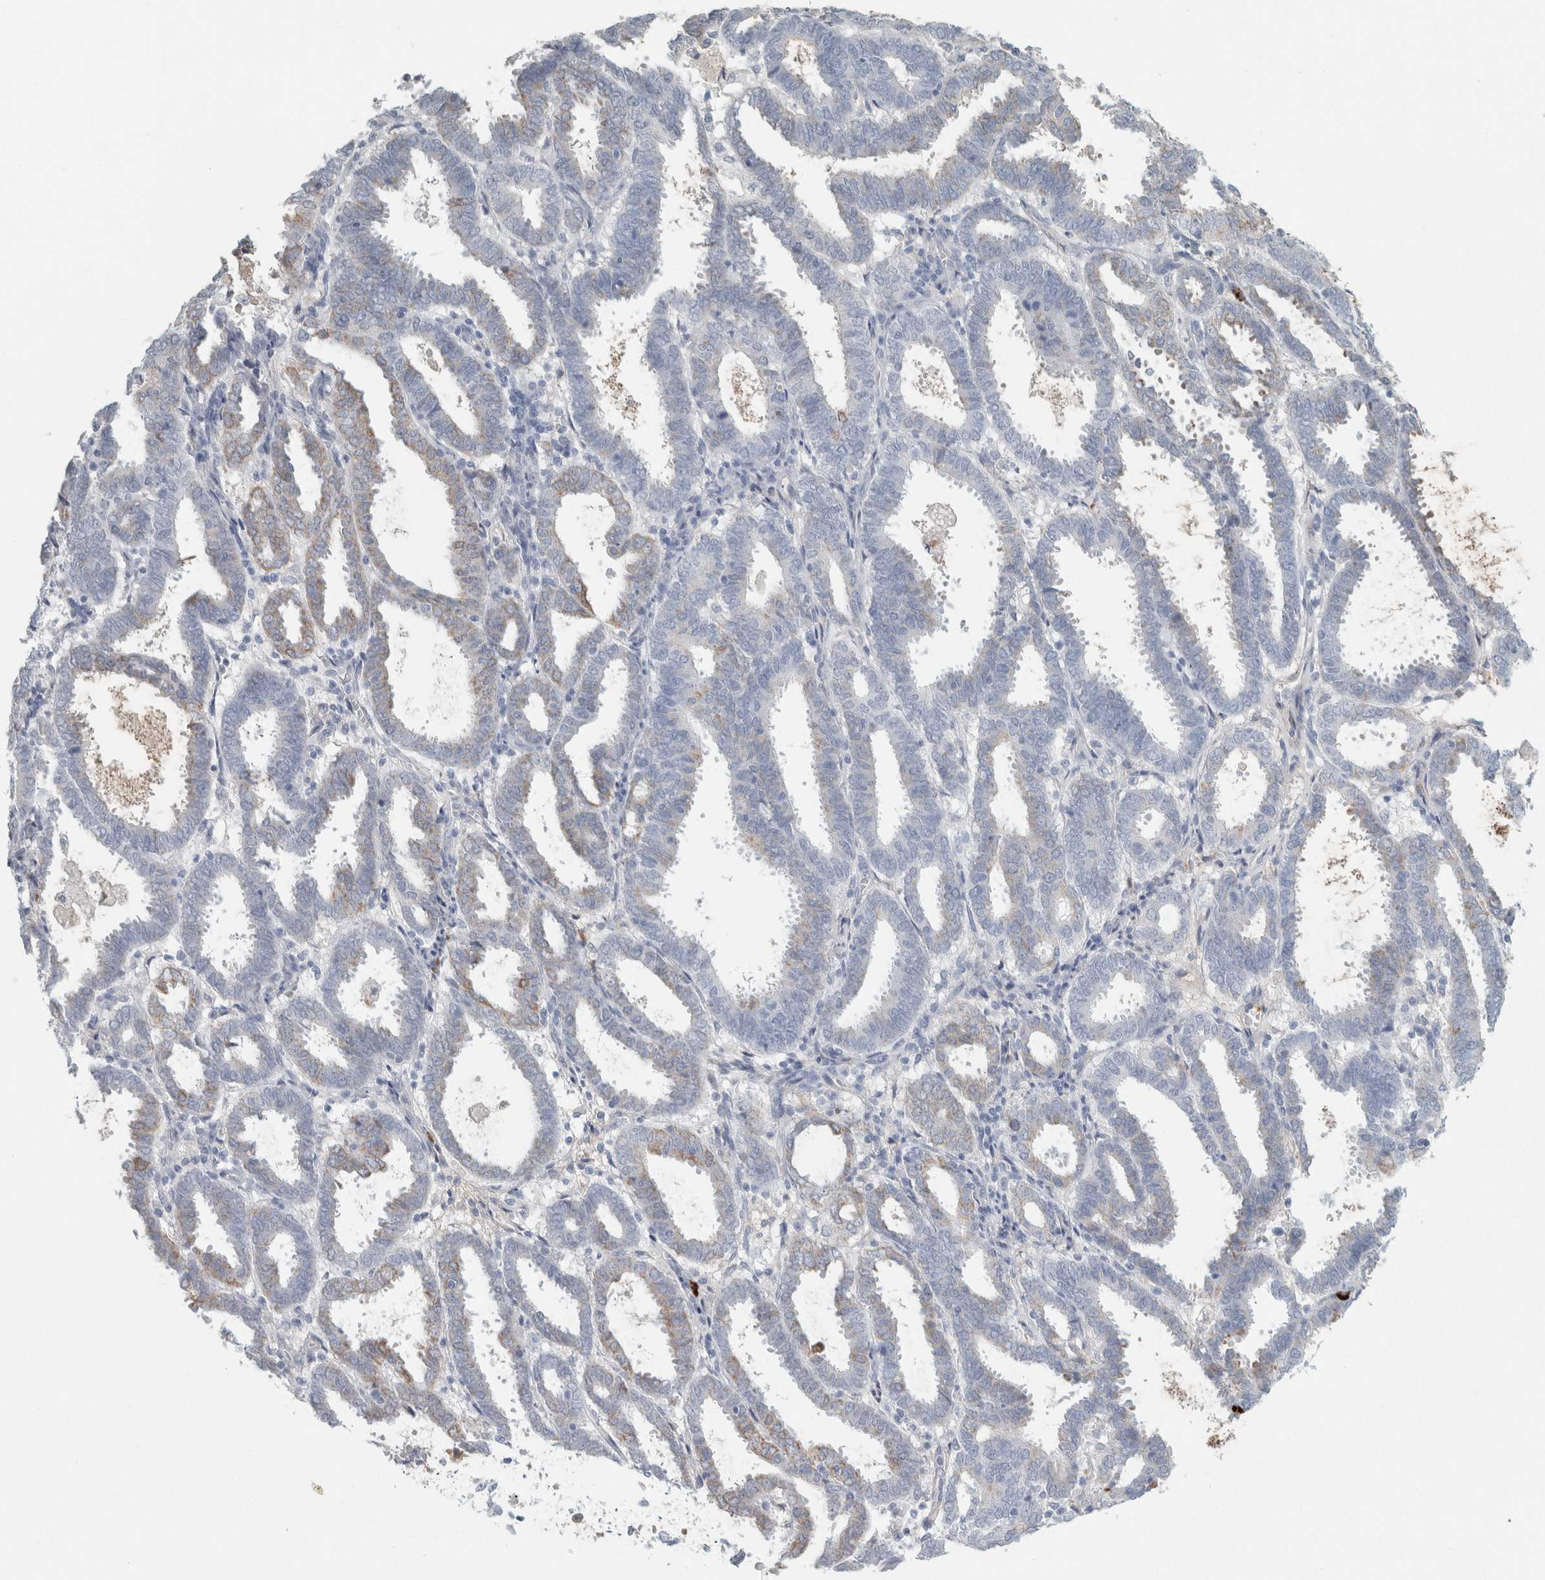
{"staining": {"intensity": "weak", "quantity": "<25%", "location": "cytoplasmic/membranous"}, "tissue": "endometrial cancer", "cell_type": "Tumor cells", "image_type": "cancer", "snomed": [{"axis": "morphology", "description": "Adenocarcinoma, NOS"}, {"axis": "topography", "description": "Uterus"}], "caption": "A photomicrograph of endometrial cancer (adenocarcinoma) stained for a protein reveals no brown staining in tumor cells.", "gene": "IL6", "patient": {"sex": "female", "age": 83}}